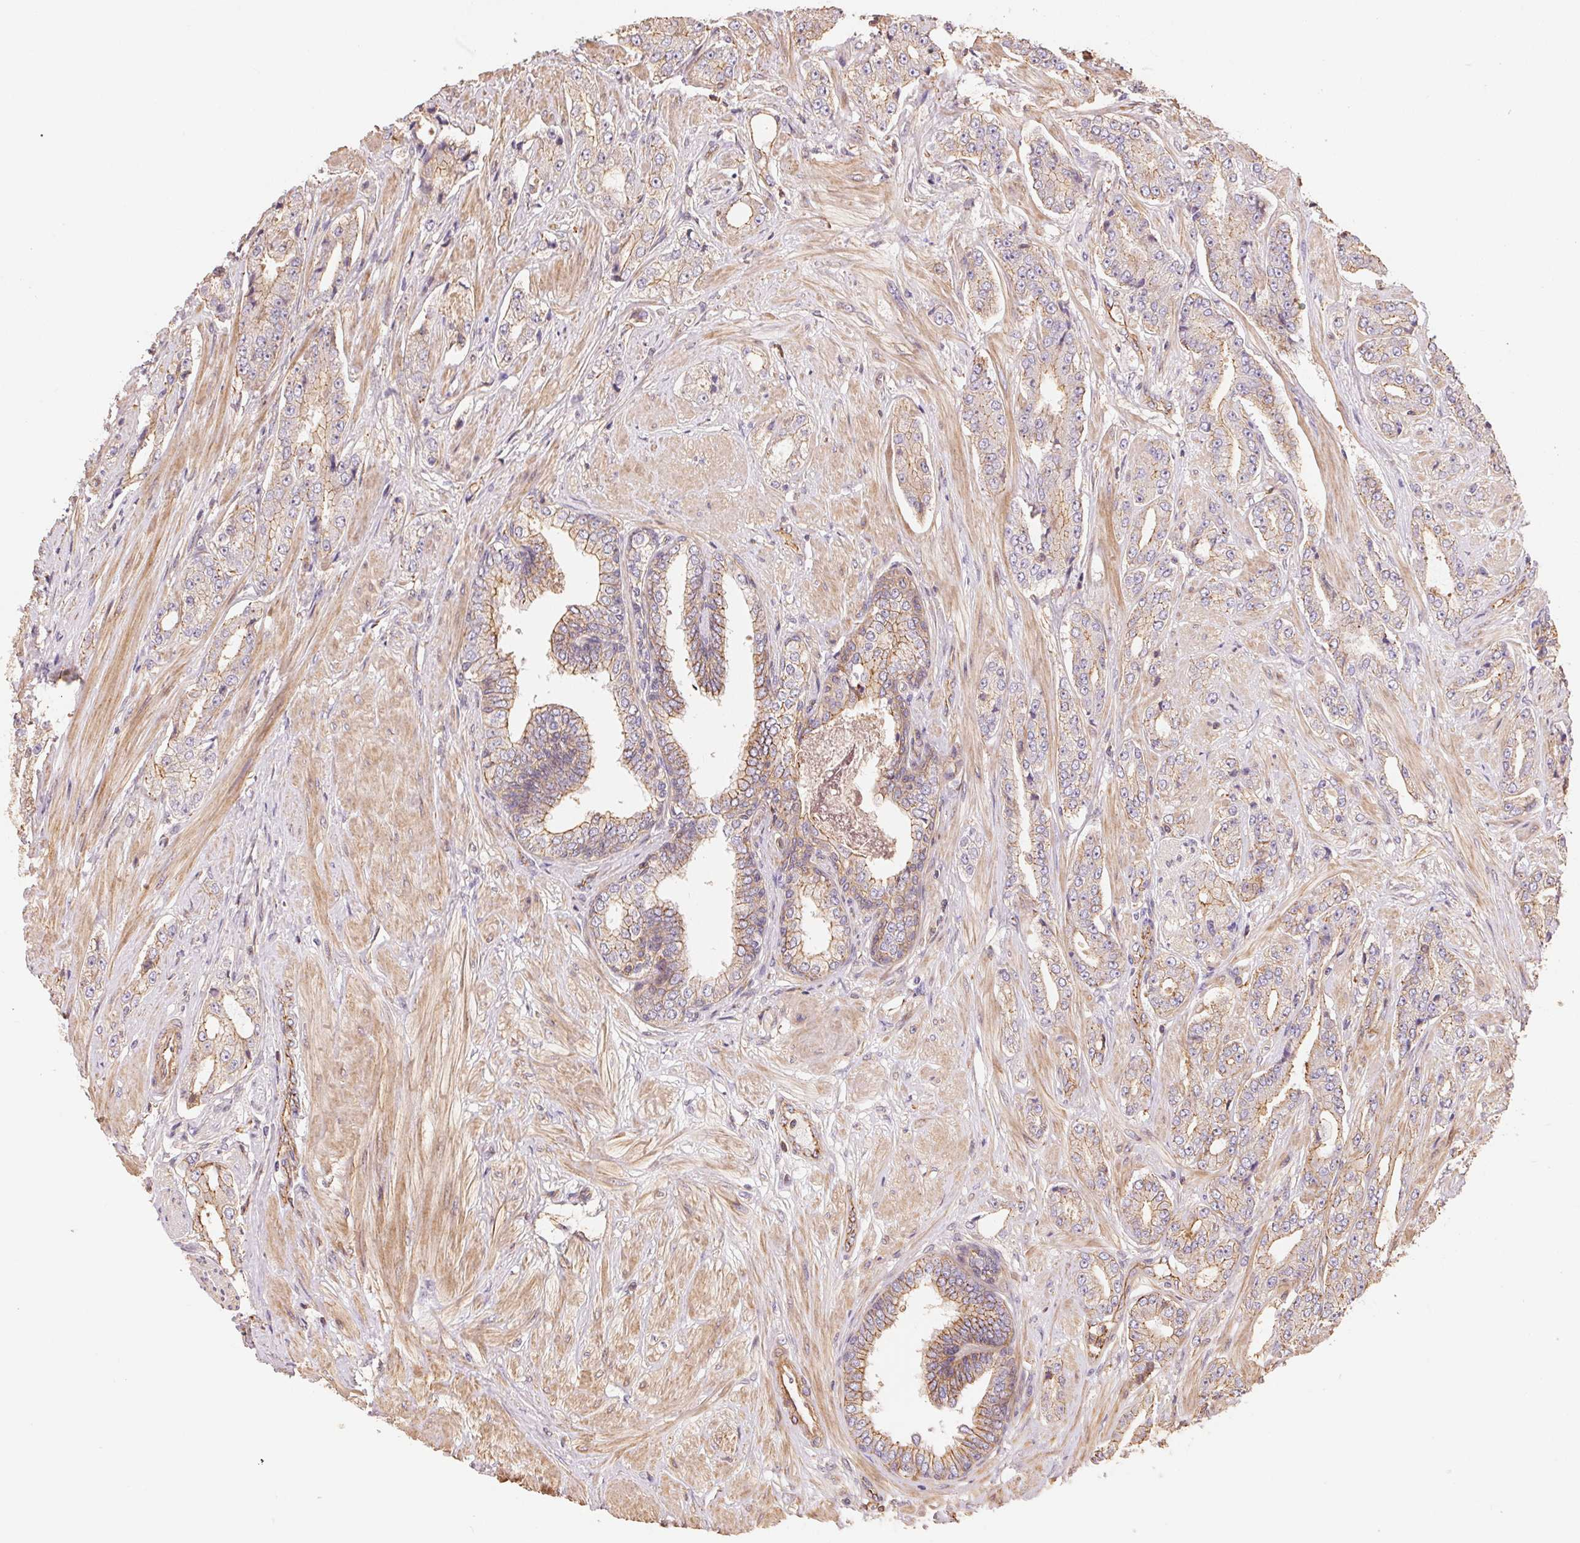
{"staining": {"intensity": "weak", "quantity": "<25%", "location": "cytoplasmic/membranous"}, "tissue": "prostate cancer", "cell_type": "Tumor cells", "image_type": "cancer", "snomed": [{"axis": "morphology", "description": "Adenocarcinoma, Low grade"}, {"axis": "topography", "description": "Prostate"}], "caption": "A histopathology image of human low-grade adenocarcinoma (prostate) is negative for staining in tumor cells. (Stains: DAB immunohistochemistry with hematoxylin counter stain, Microscopy: brightfield microscopy at high magnification).", "gene": "FRAS1", "patient": {"sex": "male", "age": 55}}